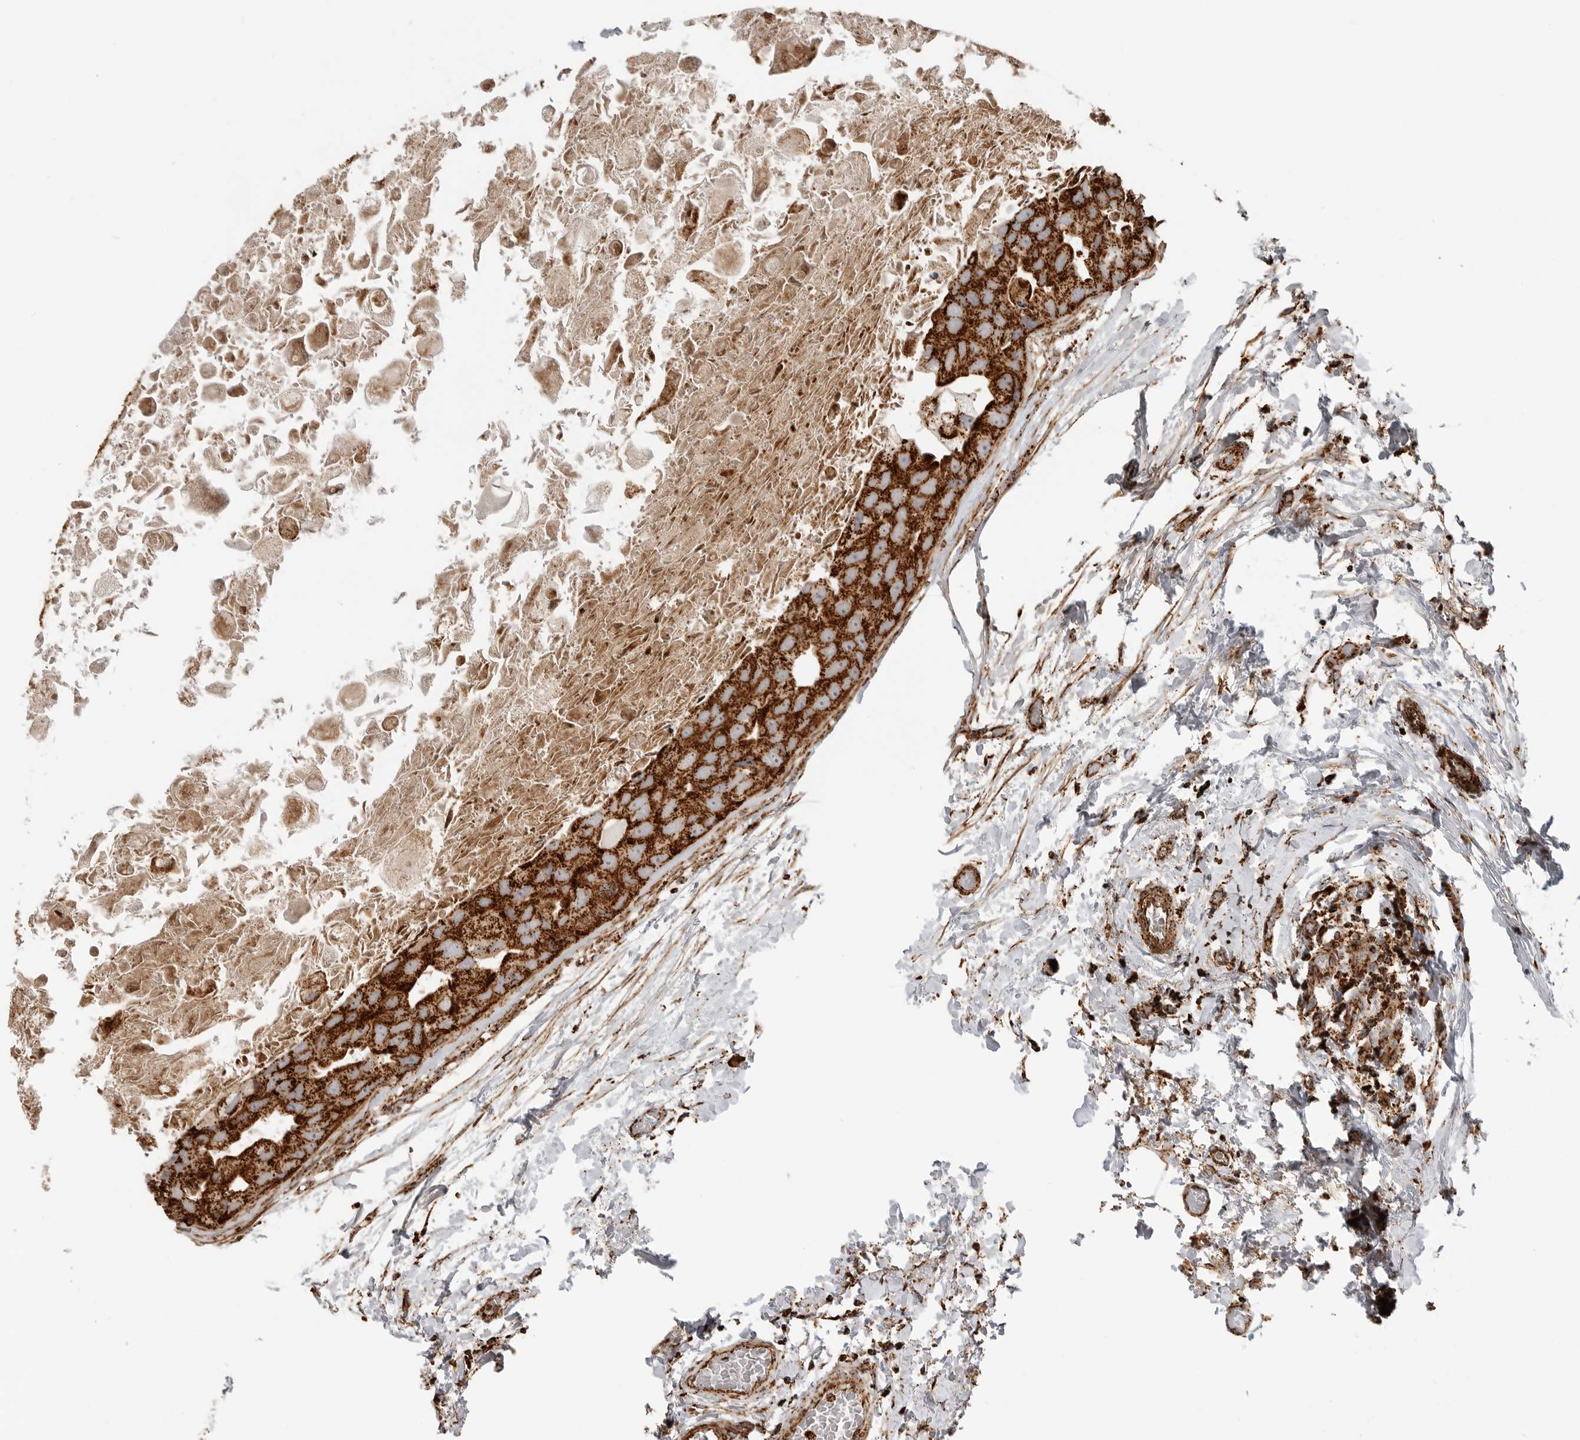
{"staining": {"intensity": "strong", "quantity": ">75%", "location": "cytoplasmic/membranous"}, "tissue": "breast cancer", "cell_type": "Tumor cells", "image_type": "cancer", "snomed": [{"axis": "morphology", "description": "Duct carcinoma"}, {"axis": "topography", "description": "Breast"}], "caption": "About >75% of tumor cells in human breast cancer show strong cytoplasmic/membranous protein expression as visualized by brown immunohistochemical staining.", "gene": "BMP2K", "patient": {"sex": "female", "age": 62}}